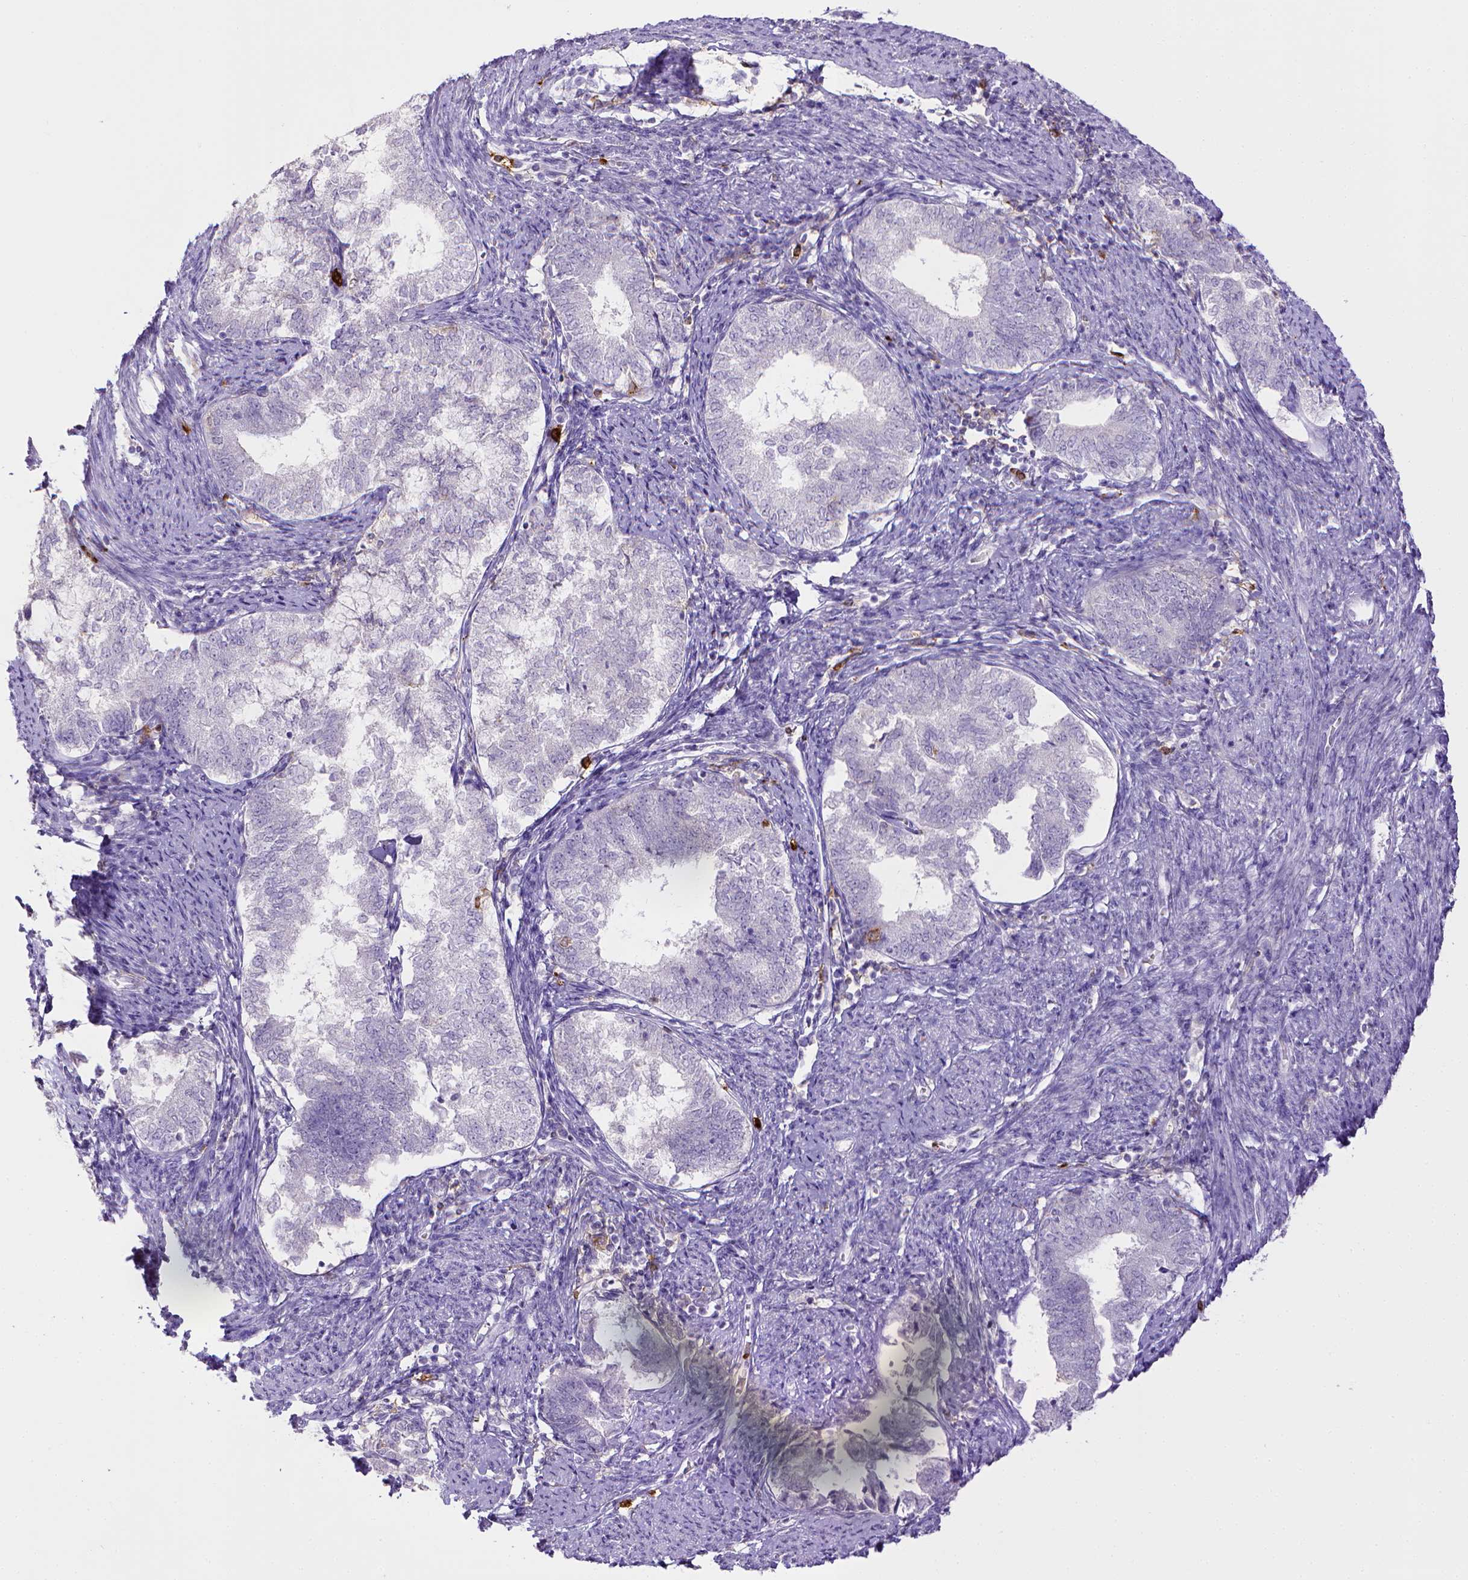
{"staining": {"intensity": "negative", "quantity": "none", "location": "none"}, "tissue": "endometrial cancer", "cell_type": "Tumor cells", "image_type": "cancer", "snomed": [{"axis": "morphology", "description": "Adenocarcinoma, NOS"}, {"axis": "topography", "description": "Endometrium"}], "caption": "Endometrial cancer was stained to show a protein in brown. There is no significant staining in tumor cells. The staining is performed using DAB (3,3'-diaminobenzidine) brown chromogen with nuclei counter-stained in using hematoxylin.", "gene": "ITGAM", "patient": {"sex": "female", "age": 65}}